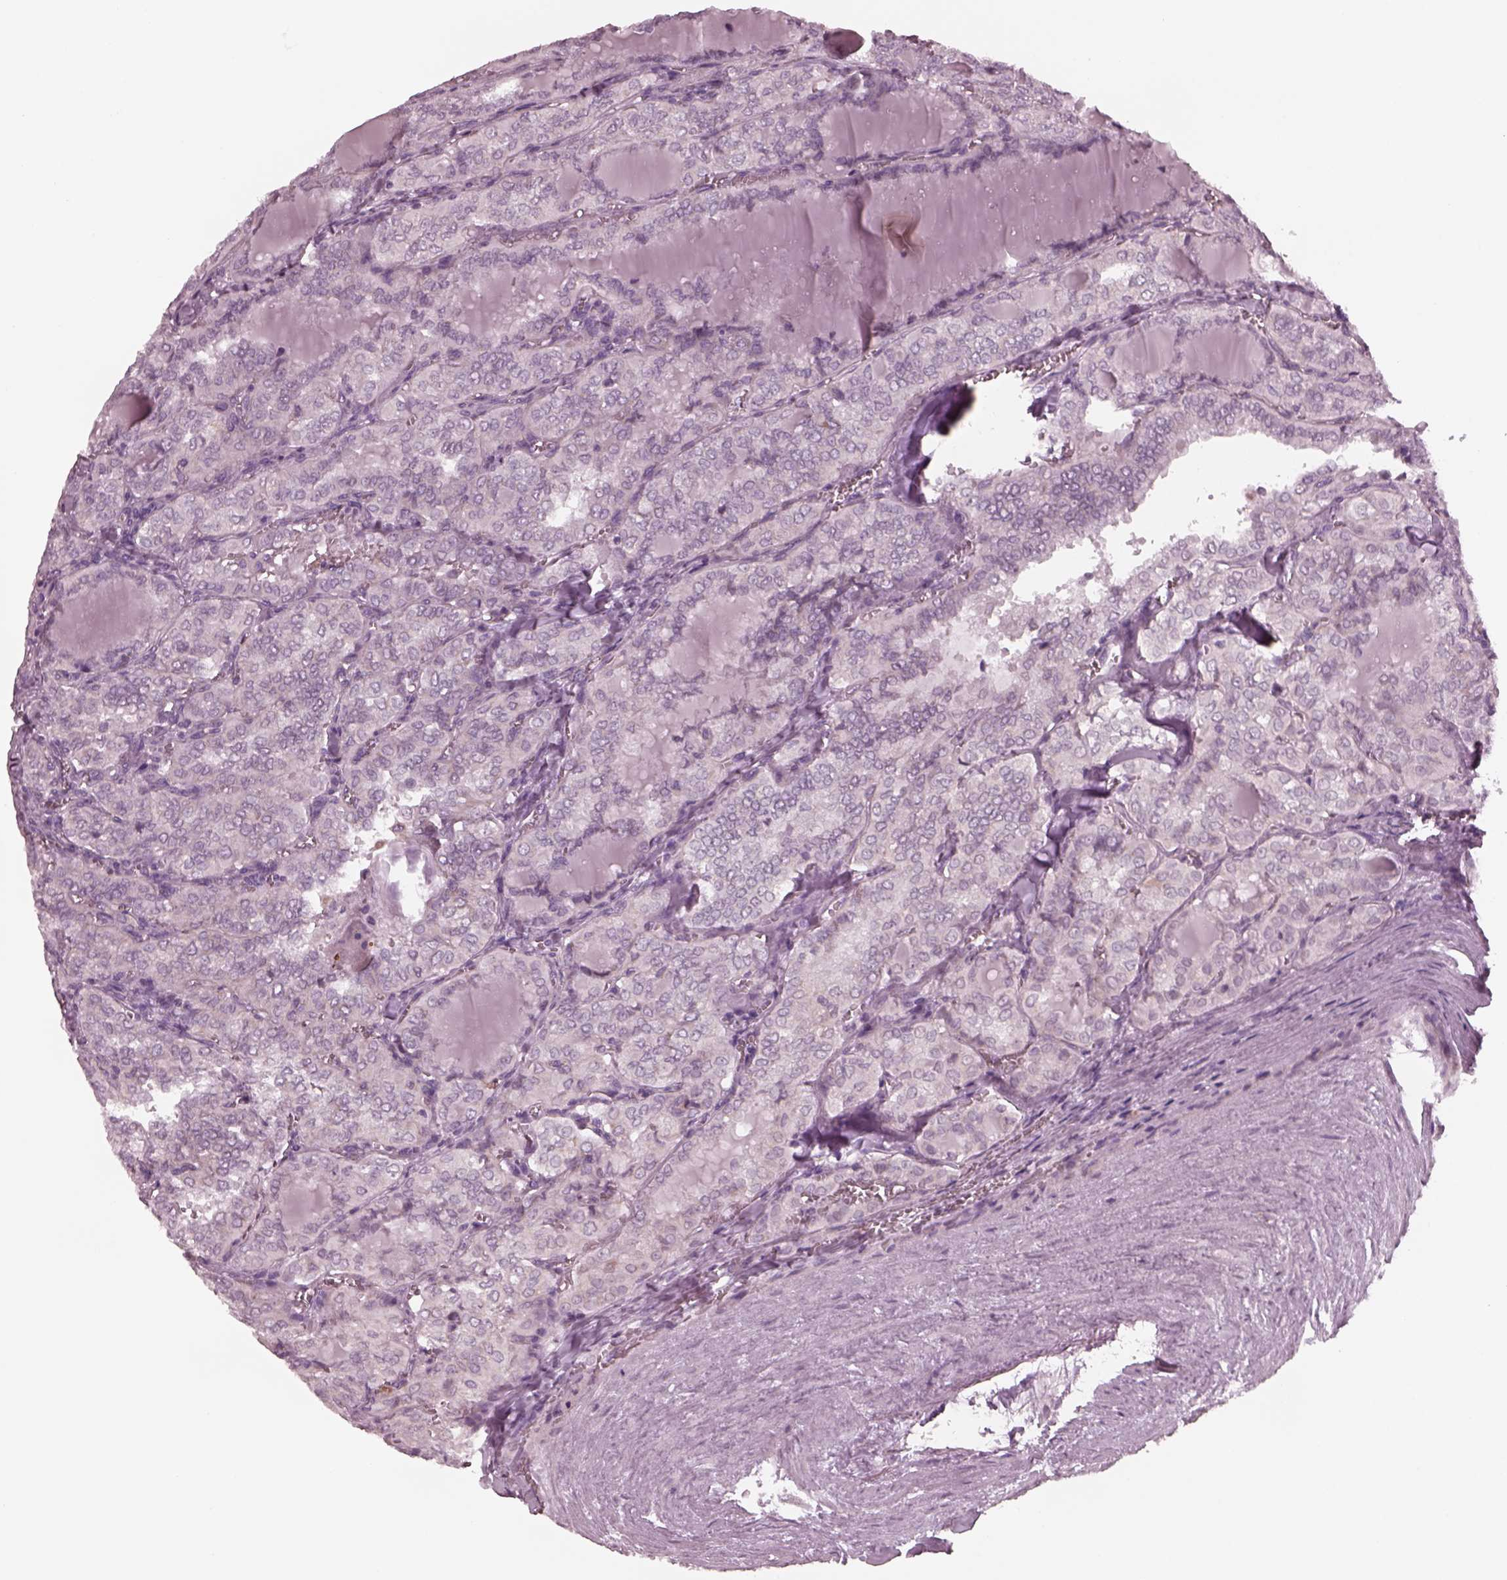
{"staining": {"intensity": "negative", "quantity": "none", "location": "none"}, "tissue": "thyroid cancer", "cell_type": "Tumor cells", "image_type": "cancer", "snomed": [{"axis": "morphology", "description": "Papillary adenocarcinoma, NOS"}, {"axis": "topography", "description": "Thyroid gland"}], "caption": "A photomicrograph of human thyroid cancer is negative for staining in tumor cells.", "gene": "CELSR3", "patient": {"sex": "female", "age": 41}}